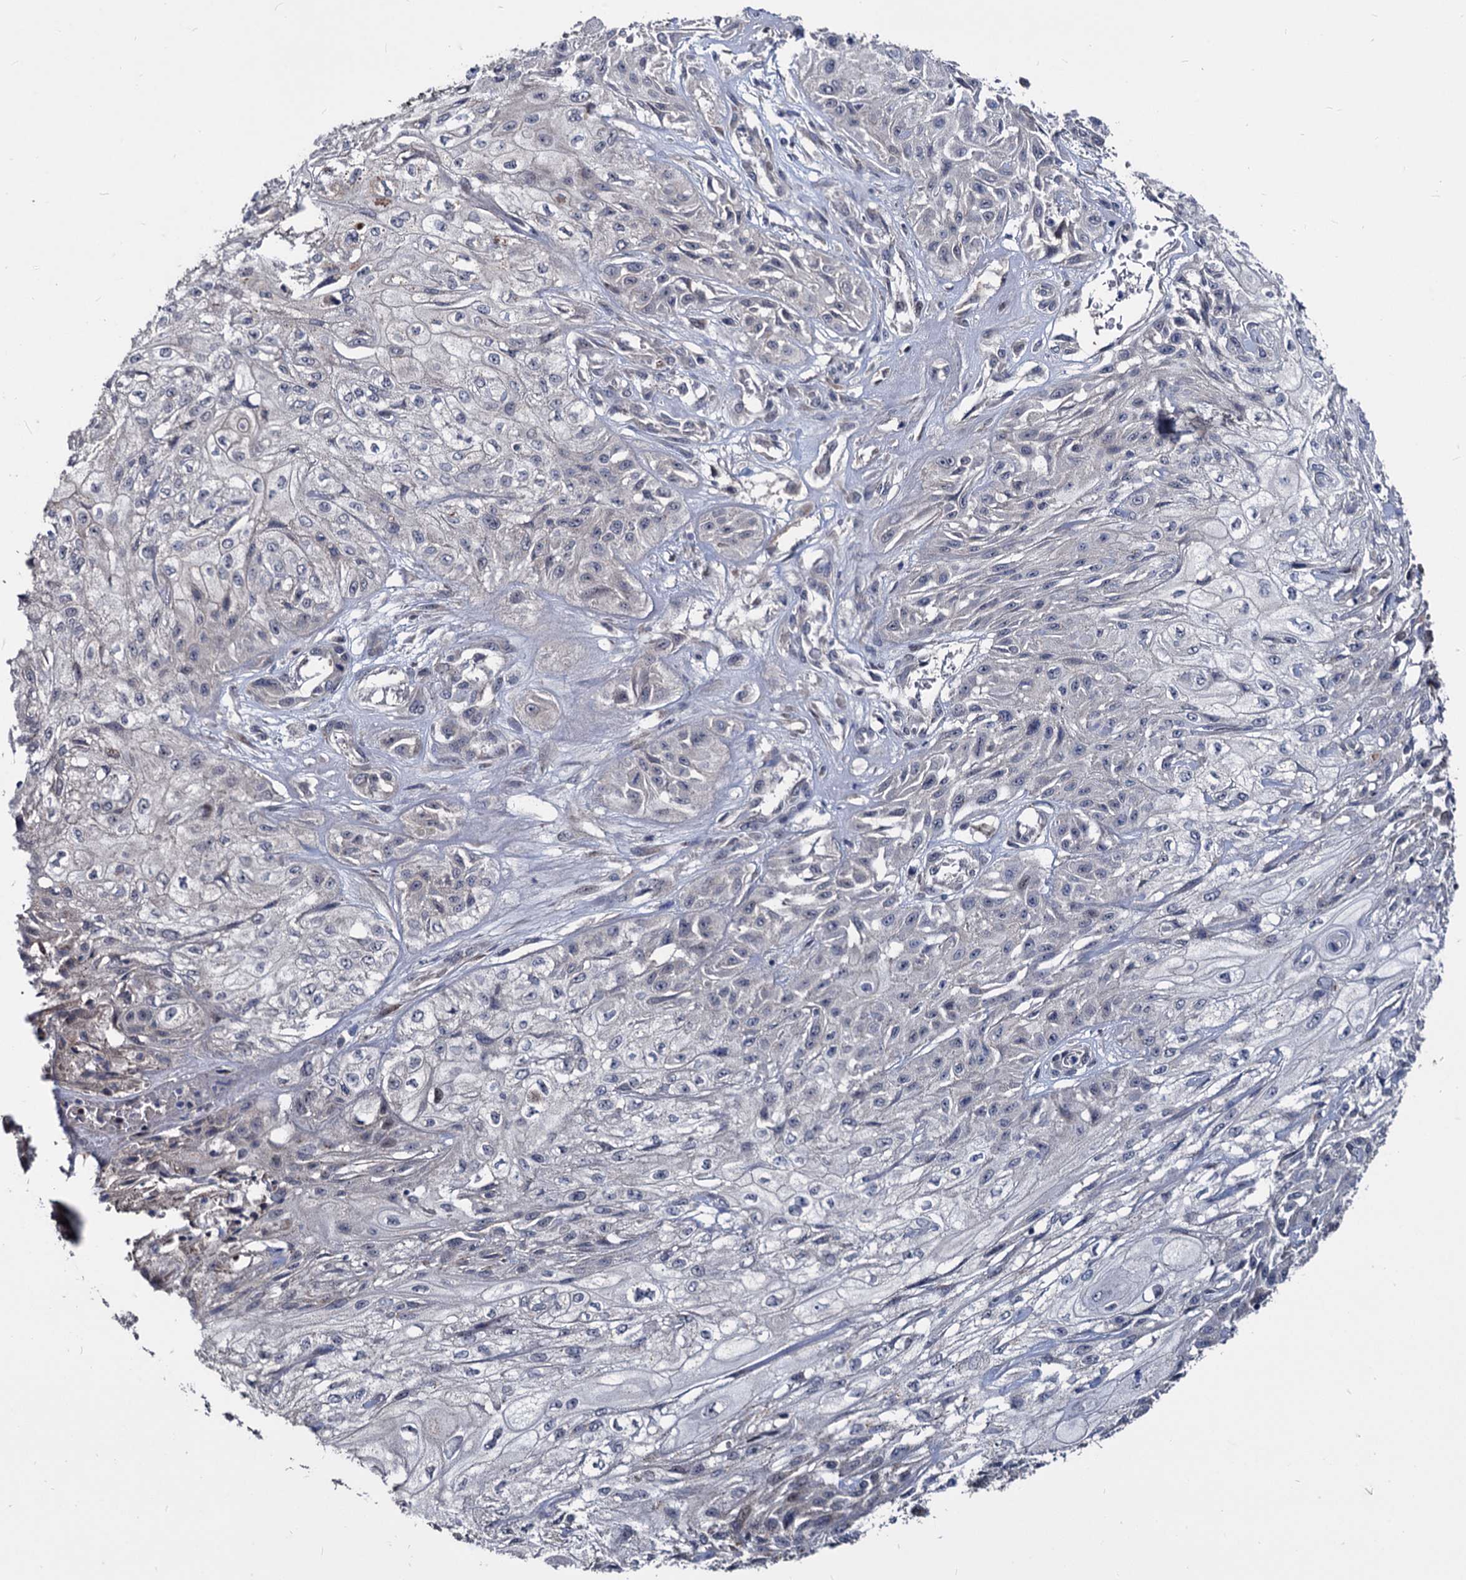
{"staining": {"intensity": "negative", "quantity": "none", "location": "none"}, "tissue": "skin cancer", "cell_type": "Tumor cells", "image_type": "cancer", "snomed": [{"axis": "morphology", "description": "Squamous cell carcinoma, NOS"}, {"axis": "morphology", "description": "Squamous cell carcinoma, metastatic, NOS"}, {"axis": "topography", "description": "Skin"}, {"axis": "topography", "description": "Lymph node"}], "caption": "Protein analysis of skin cancer displays no significant positivity in tumor cells. (DAB (3,3'-diaminobenzidine) immunohistochemistry (IHC), high magnification).", "gene": "SMAGP", "patient": {"sex": "male", "age": 75}}